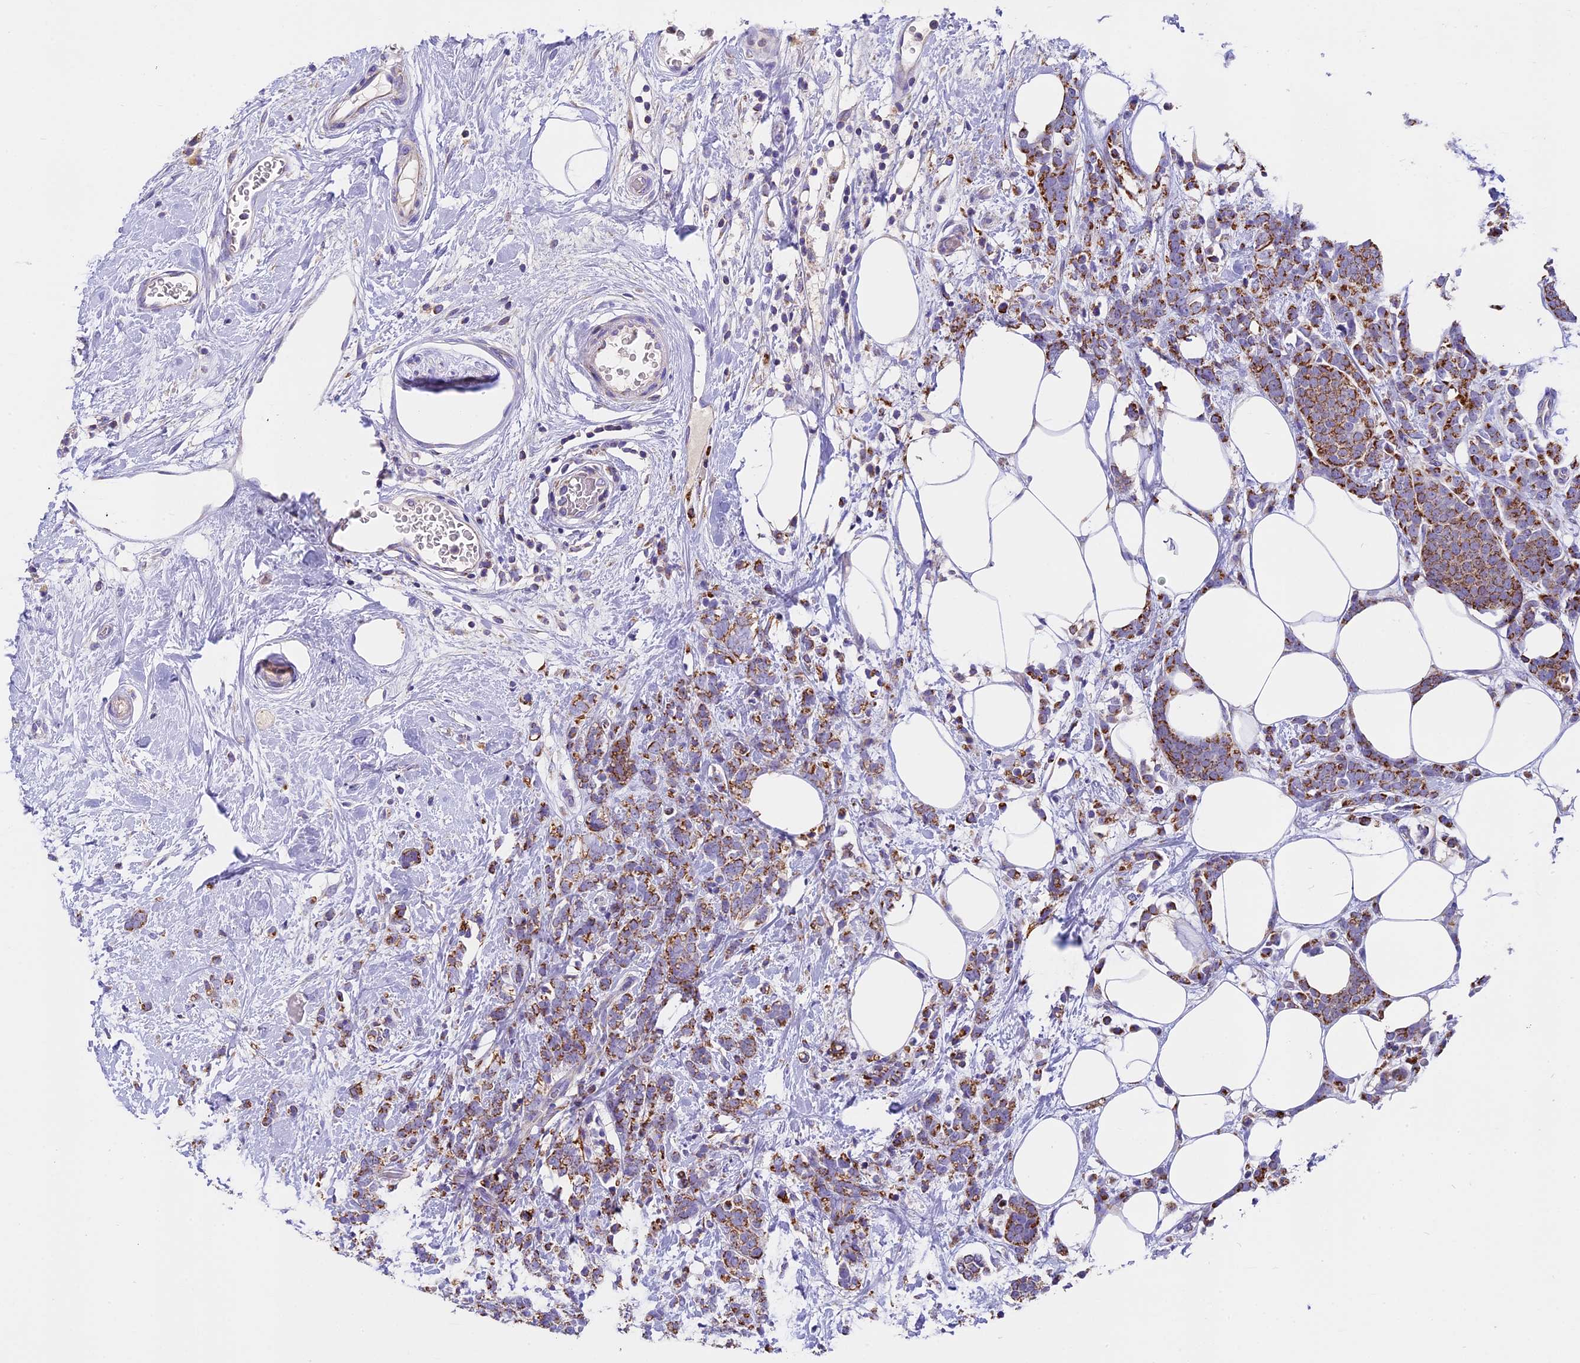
{"staining": {"intensity": "moderate", "quantity": ">75%", "location": "cytoplasmic/membranous"}, "tissue": "breast cancer", "cell_type": "Tumor cells", "image_type": "cancer", "snomed": [{"axis": "morphology", "description": "Lobular carcinoma"}, {"axis": "topography", "description": "Breast"}], "caption": "Breast cancer (lobular carcinoma) tissue displays moderate cytoplasmic/membranous positivity in about >75% of tumor cells", "gene": "MGME1", "patient": {"sex": "female", "age": 58}}